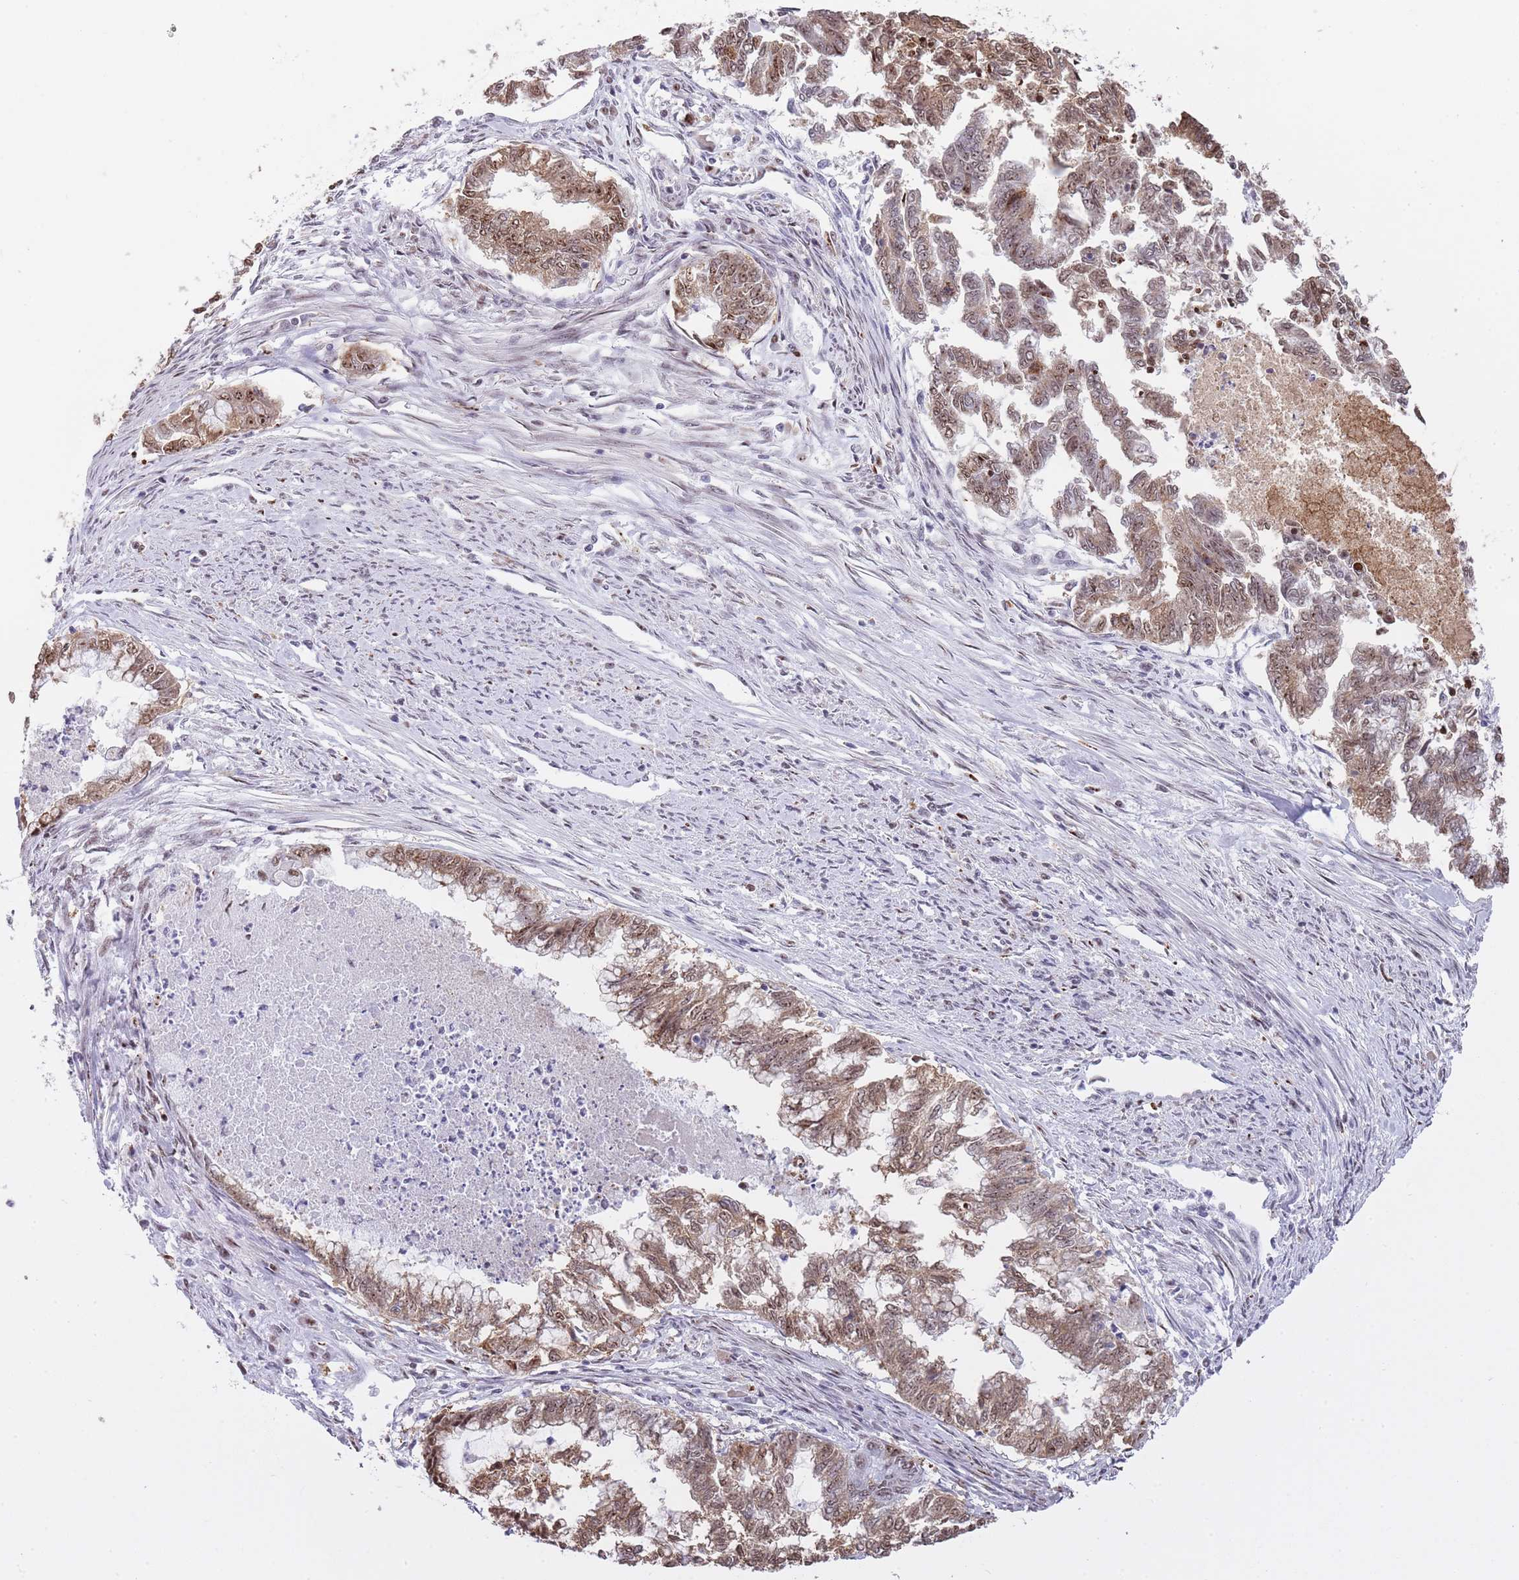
{"staining": {"intensity": "moderate", "quantity": ">75%", "location": "nuclear"}, "tissue": "endometrial cancer", "cell_type": "Tumor cells", "image_type": "cancer", "snomed": [{"axis": "morphology", "description": "Adenocarcinoma, NOS"}, {"axis": "topography", "description": "Endometrium"}], "caption": "Tumor cells reveal moderate nuclear staining in approximately >75% of cells in endometrial cancer (adenocarcinoma).", "gene": "EVC2", "patient": {"sex": "female", "age": 79}}